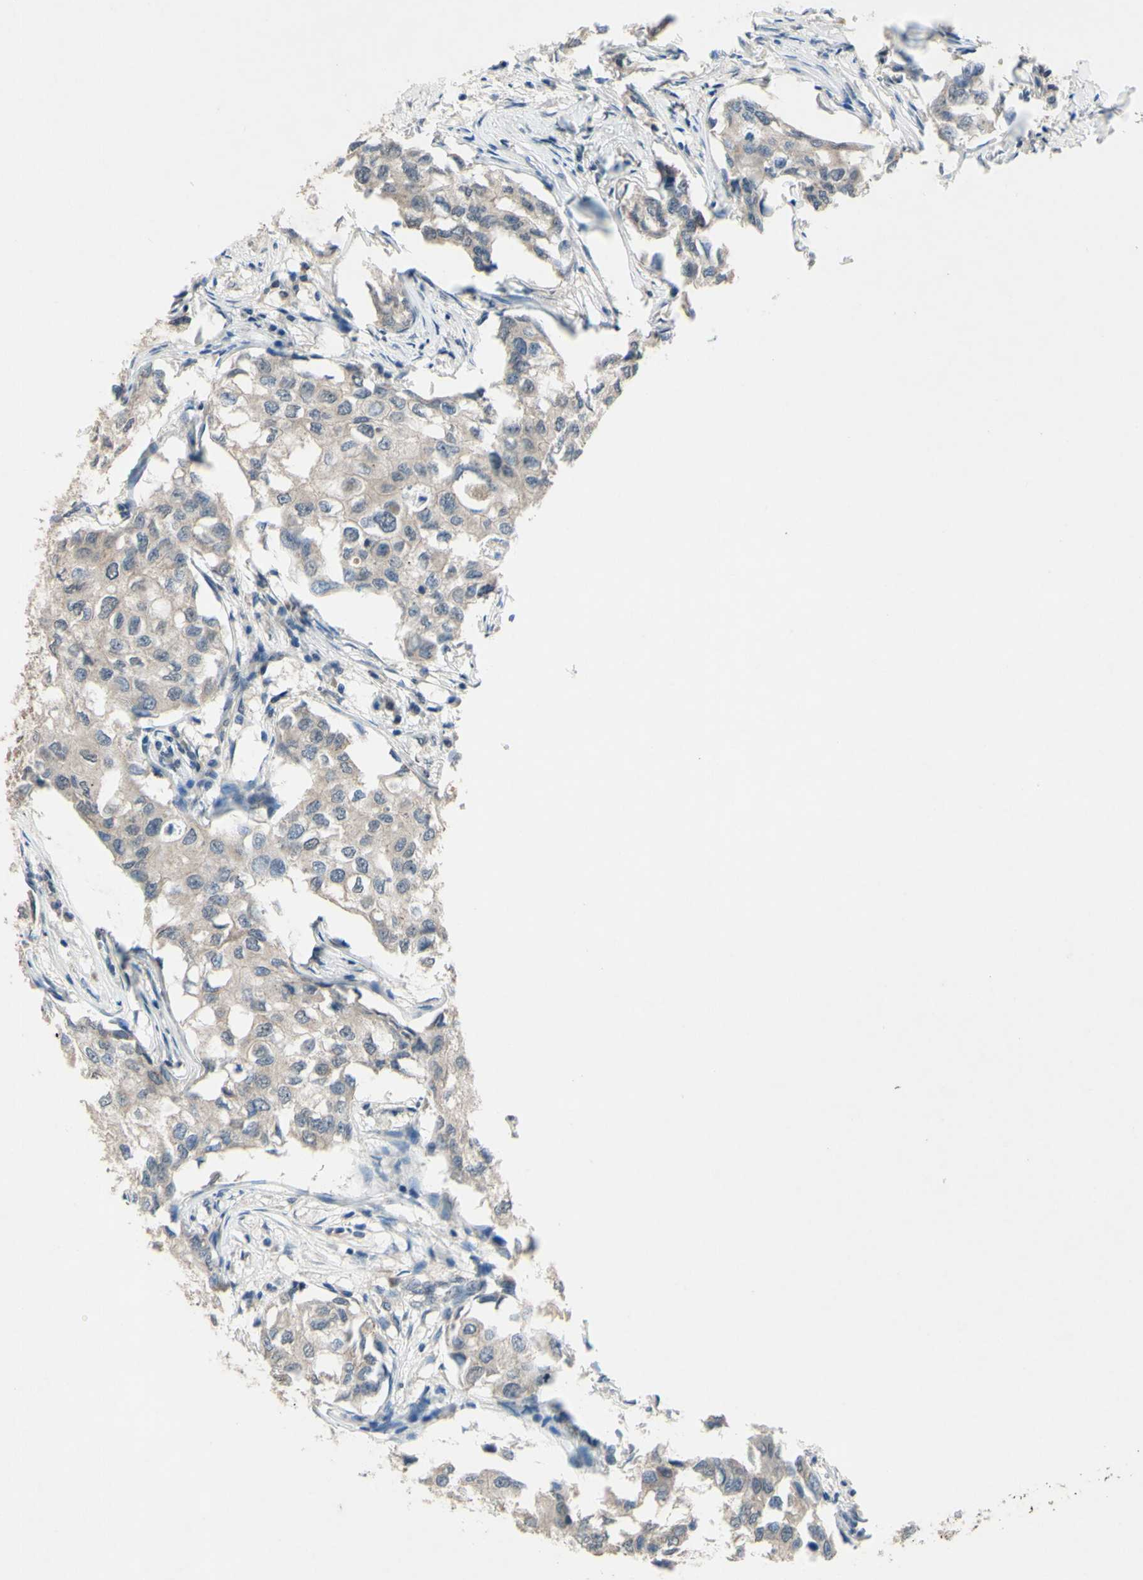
{"staining": {"intensity": "weak", "quantity": ">75%", "location": "cytoplasmic/membranous"}, "tissue": "breast cancer", "cell_type": "Tumor cells", "image_type": "cancer", "snomed": [{"axis": "morphology", "description": "Duct carcinoma"}, {"axis": "topography", "description": "Breast"}], "caption": "An immunohistochemistry (IHC) micrograph of neoplastic tissue is shown. Protein staining in brown highlights weak cytoplasmic/membranous positivity in breast cancer (invasive ductal carcinoma) within tumor cells.", "gene": "CDCP1", "patient": {"sex": "female", "age": 27}}